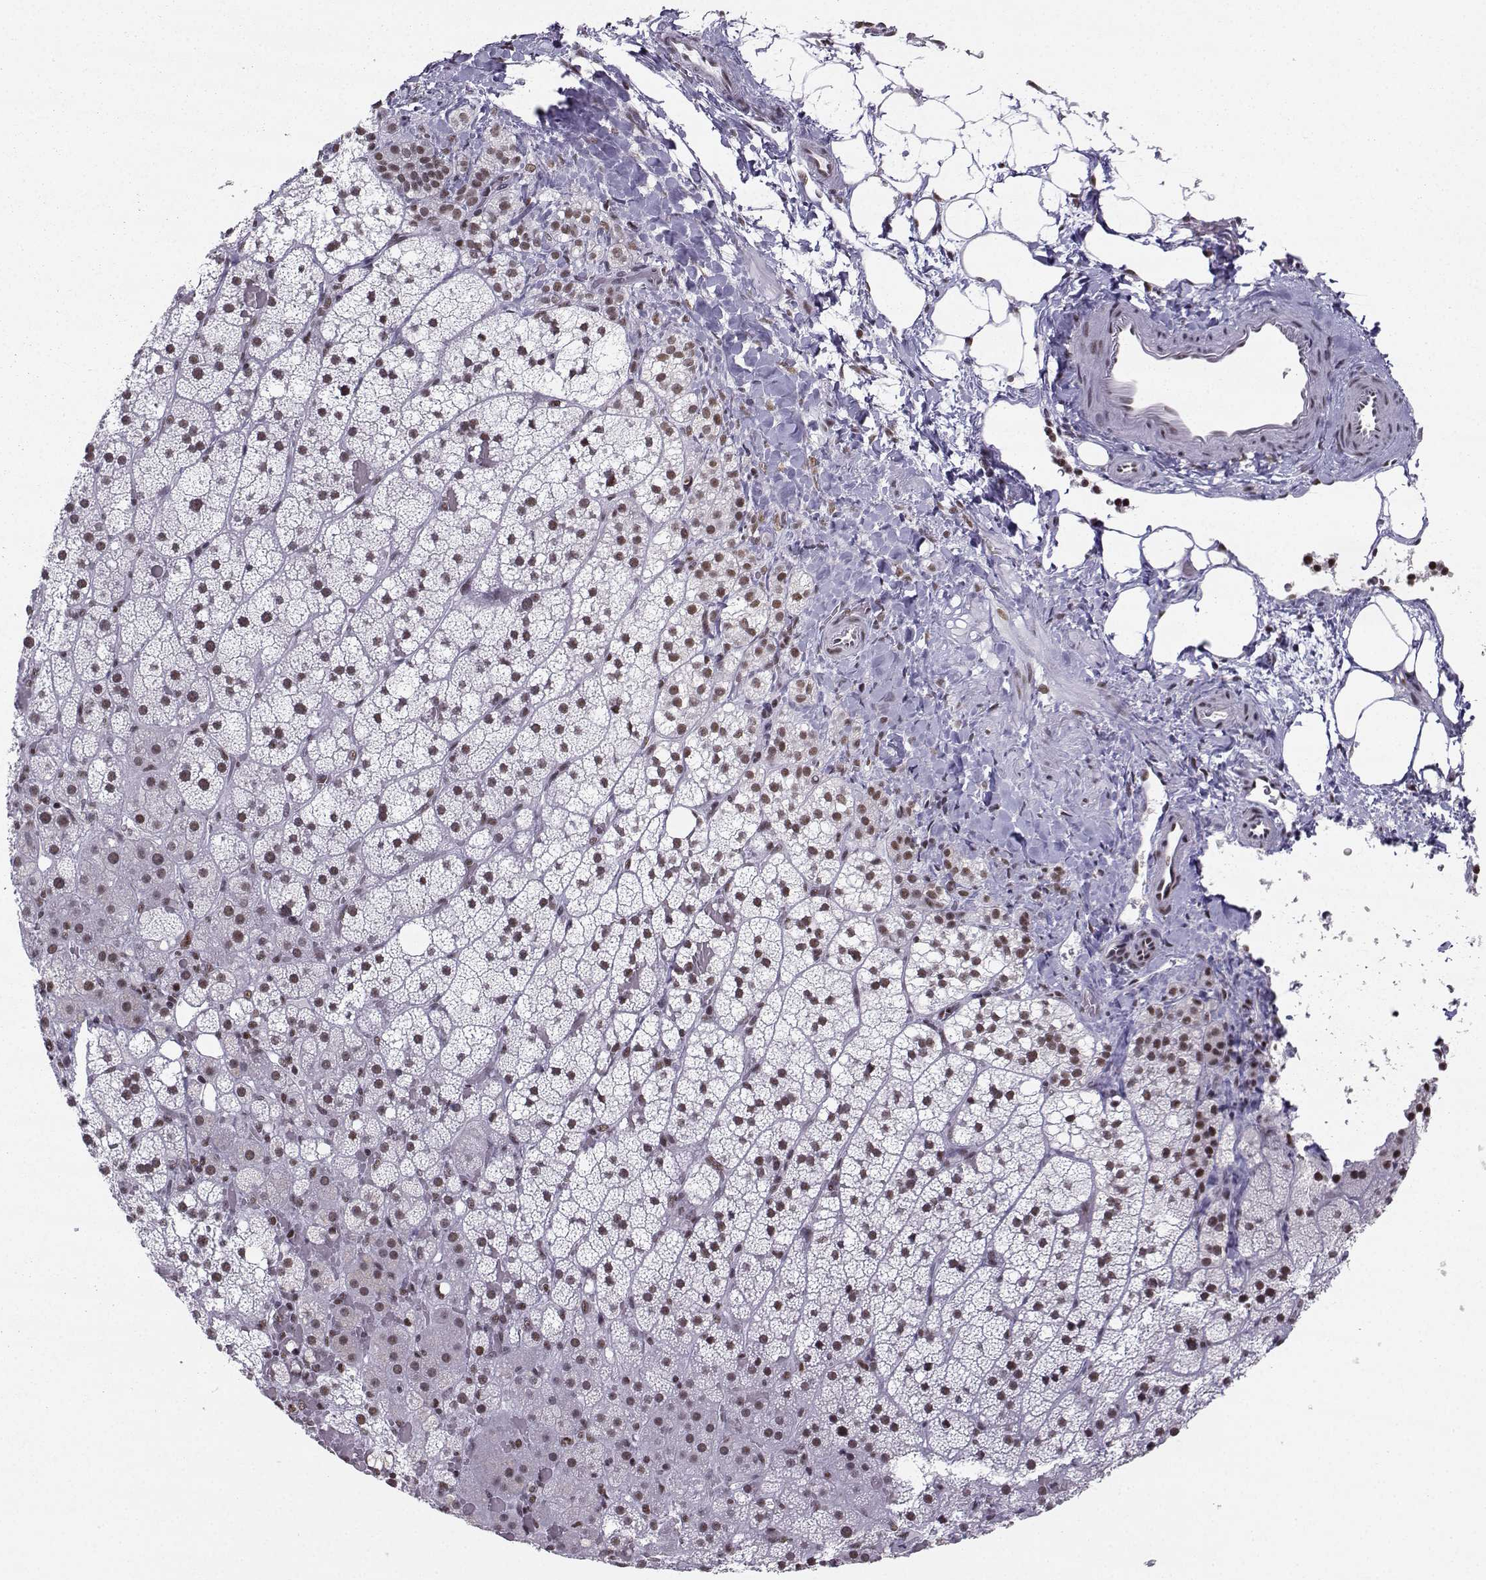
{"staining": {"intensity": "weak", "quantity": "25%-75%", "location": "nuclear"}, "tissue": "adrenal gland", "cell_type": "Glandular cells", "image_type": "normal", "snomed": [{"axis": "morphology", "description": "Normal tissue, NOS"}, {"axis": "topography", "description": "Adrenal gland"}], "caption": "This is a histology image of immunohistochemistry staining of unremarkable adrenal gland, which shows weak positivity in the nuclear of glandular cells.", "gene": "SNRPB2", "patient": {"sex": "male", "age": 53}}